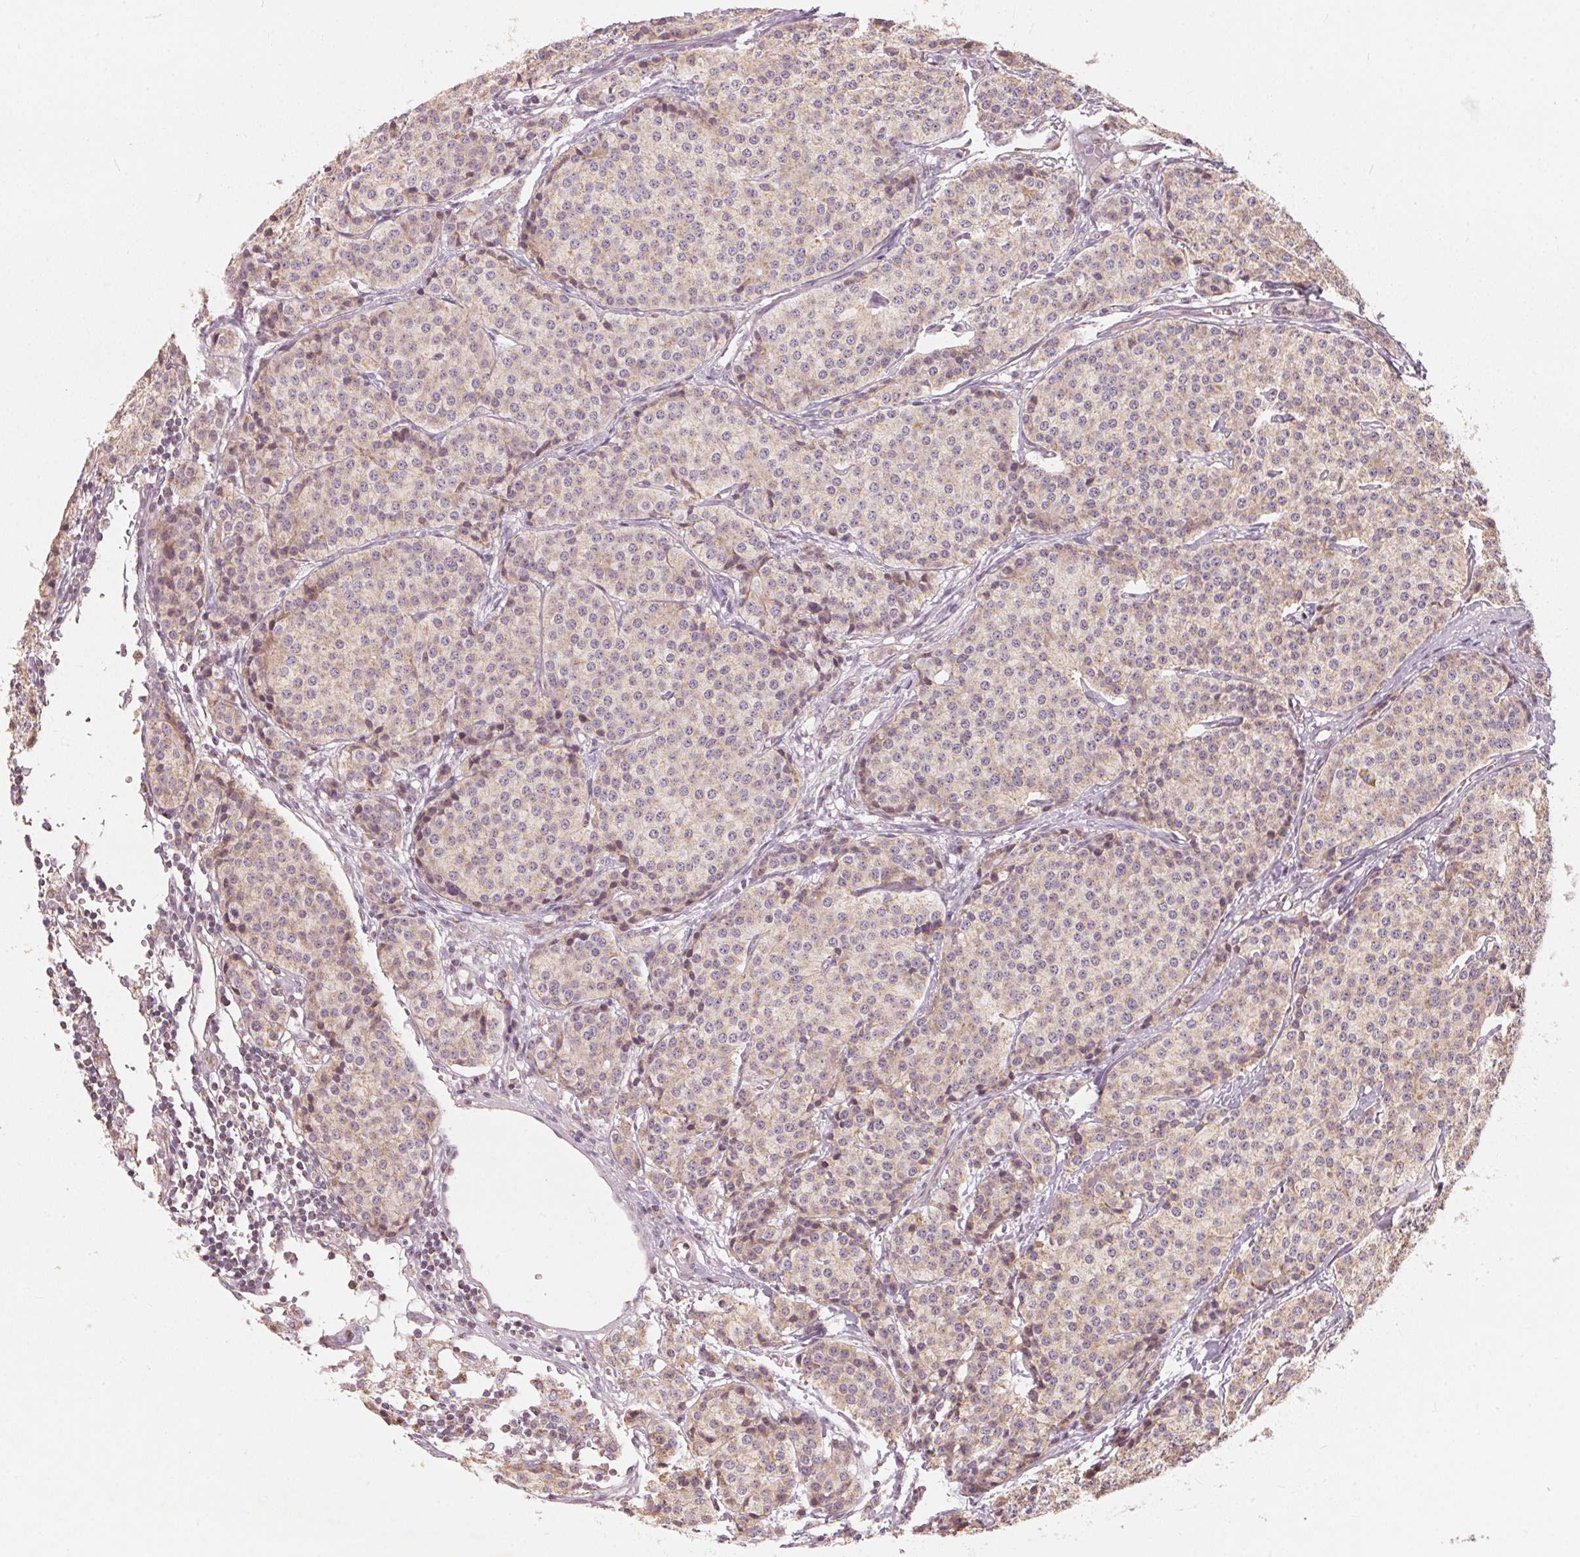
{"staining": {"intensity": "weak", "quantity": ">75%", "location": "cytoplasmic/membranous"}, "tissue": "carcinoid", "cell_type": "Tumor cells", "image_type": "cancer", "snomed": [{"axis": "morphology", "description": "Carcinoid, malignant, NOS"}, {"axis": "topography", "description": "Small intestine"}], "caption": "Tumor cells demonstrate low levels of weak cytoplasmic/membranous expression in approximately >75% of cells in carcinoid. (brown staining indicates protein expression, while blue staining denotes nuclei).", "gene": "MATCAP1", "patient": {"sex": "female", "age": 64}}